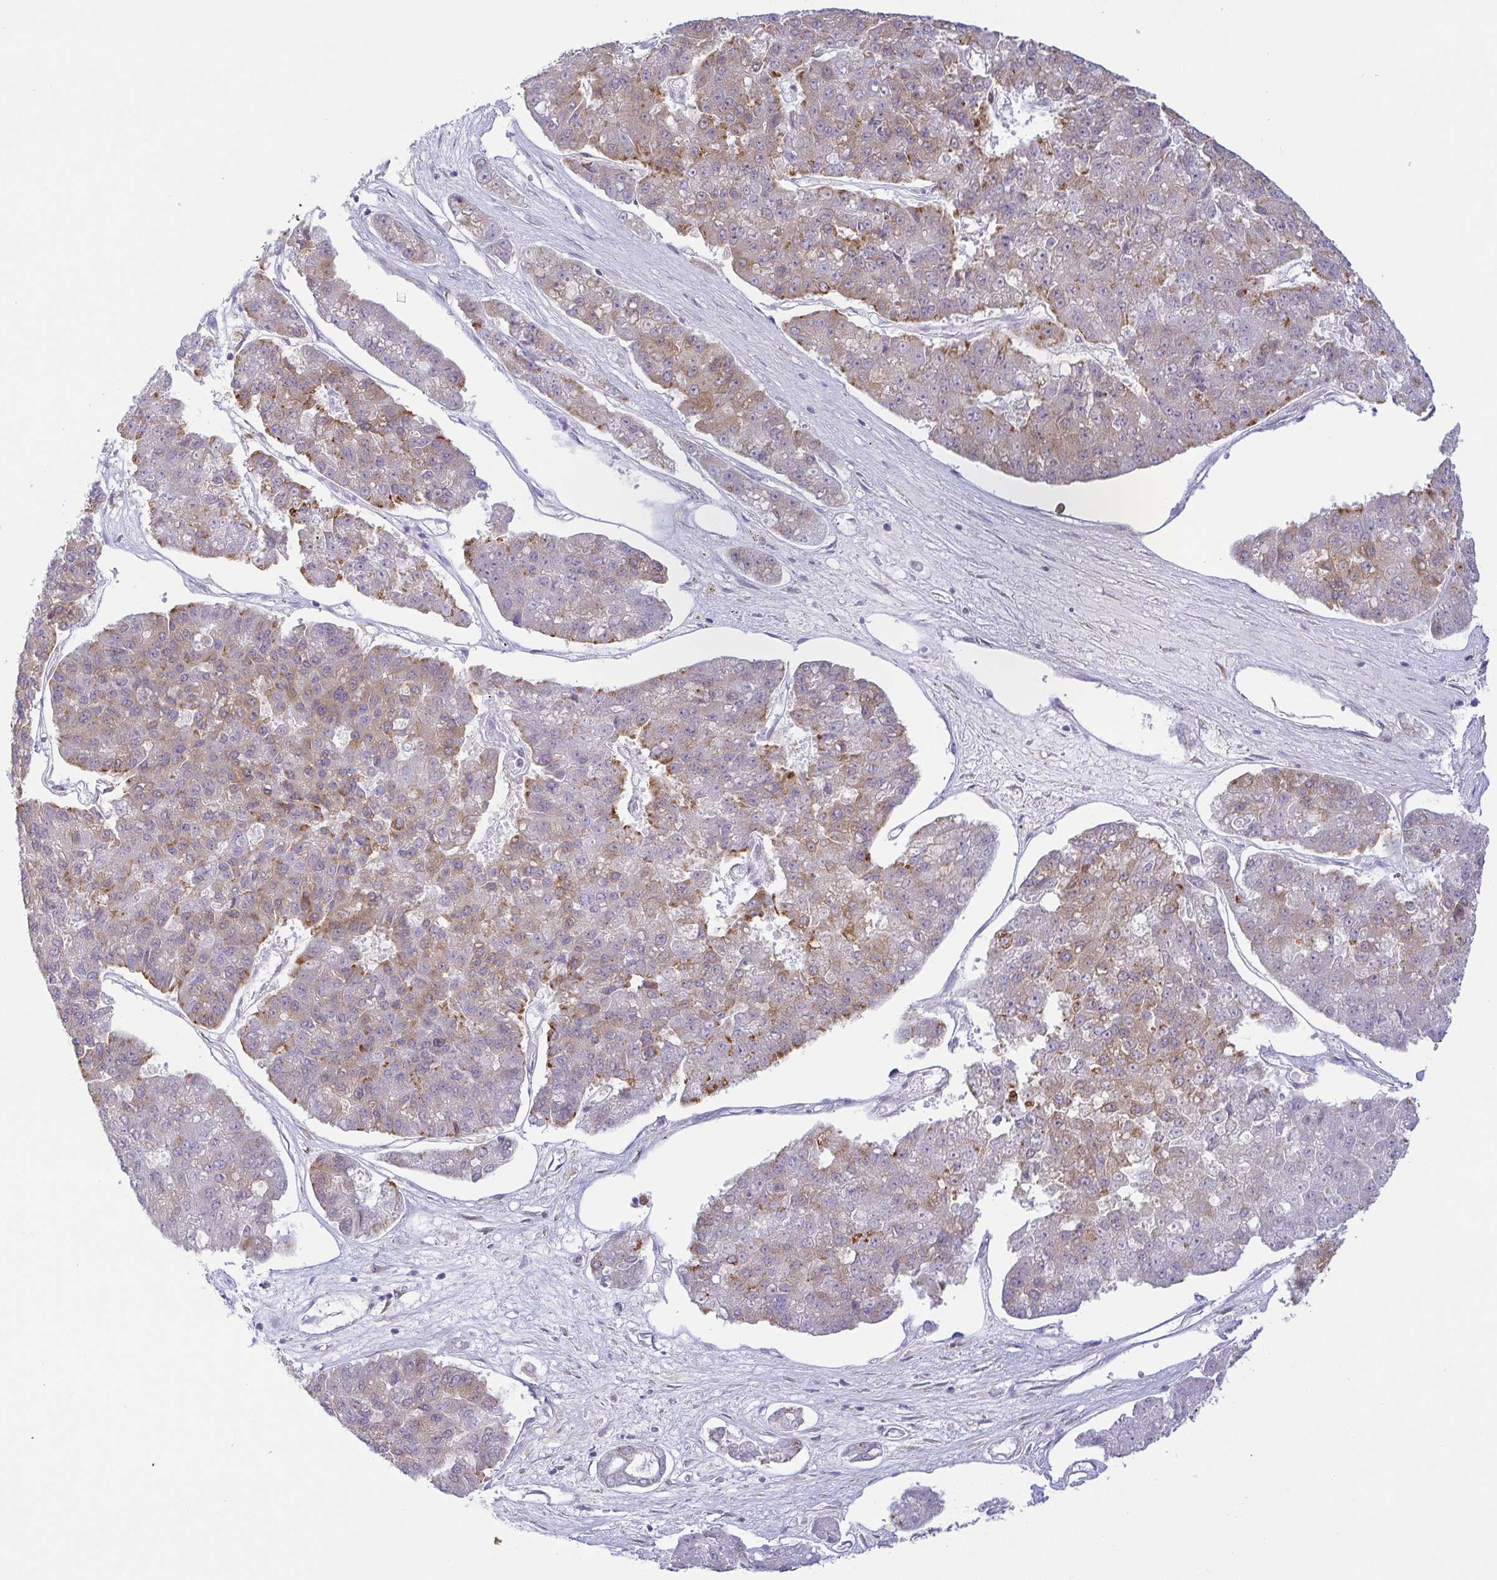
{"staining": {"intensity": "moderate", "quantity": "25%-75%", "location": "cytoplasmic/membranous"}, "tissue": "pancreatic cancer", "cell_type": "Tumor cells", "image_type": "cancer", "snomed": [{"axis": "morphology", "description": "Adenocarcinoma, NOS"}, {"axis": "topography", "description": "Pancreas"}], "caption": "Pancreatic adenocarcinoma stained for a protein (brown) shows moderate cytoplasmic/membranous positive positivity in approximately 25%-75% of tumor cells.", "gene": "DERL2", "patient": {"sex": "male", "age": 50}}